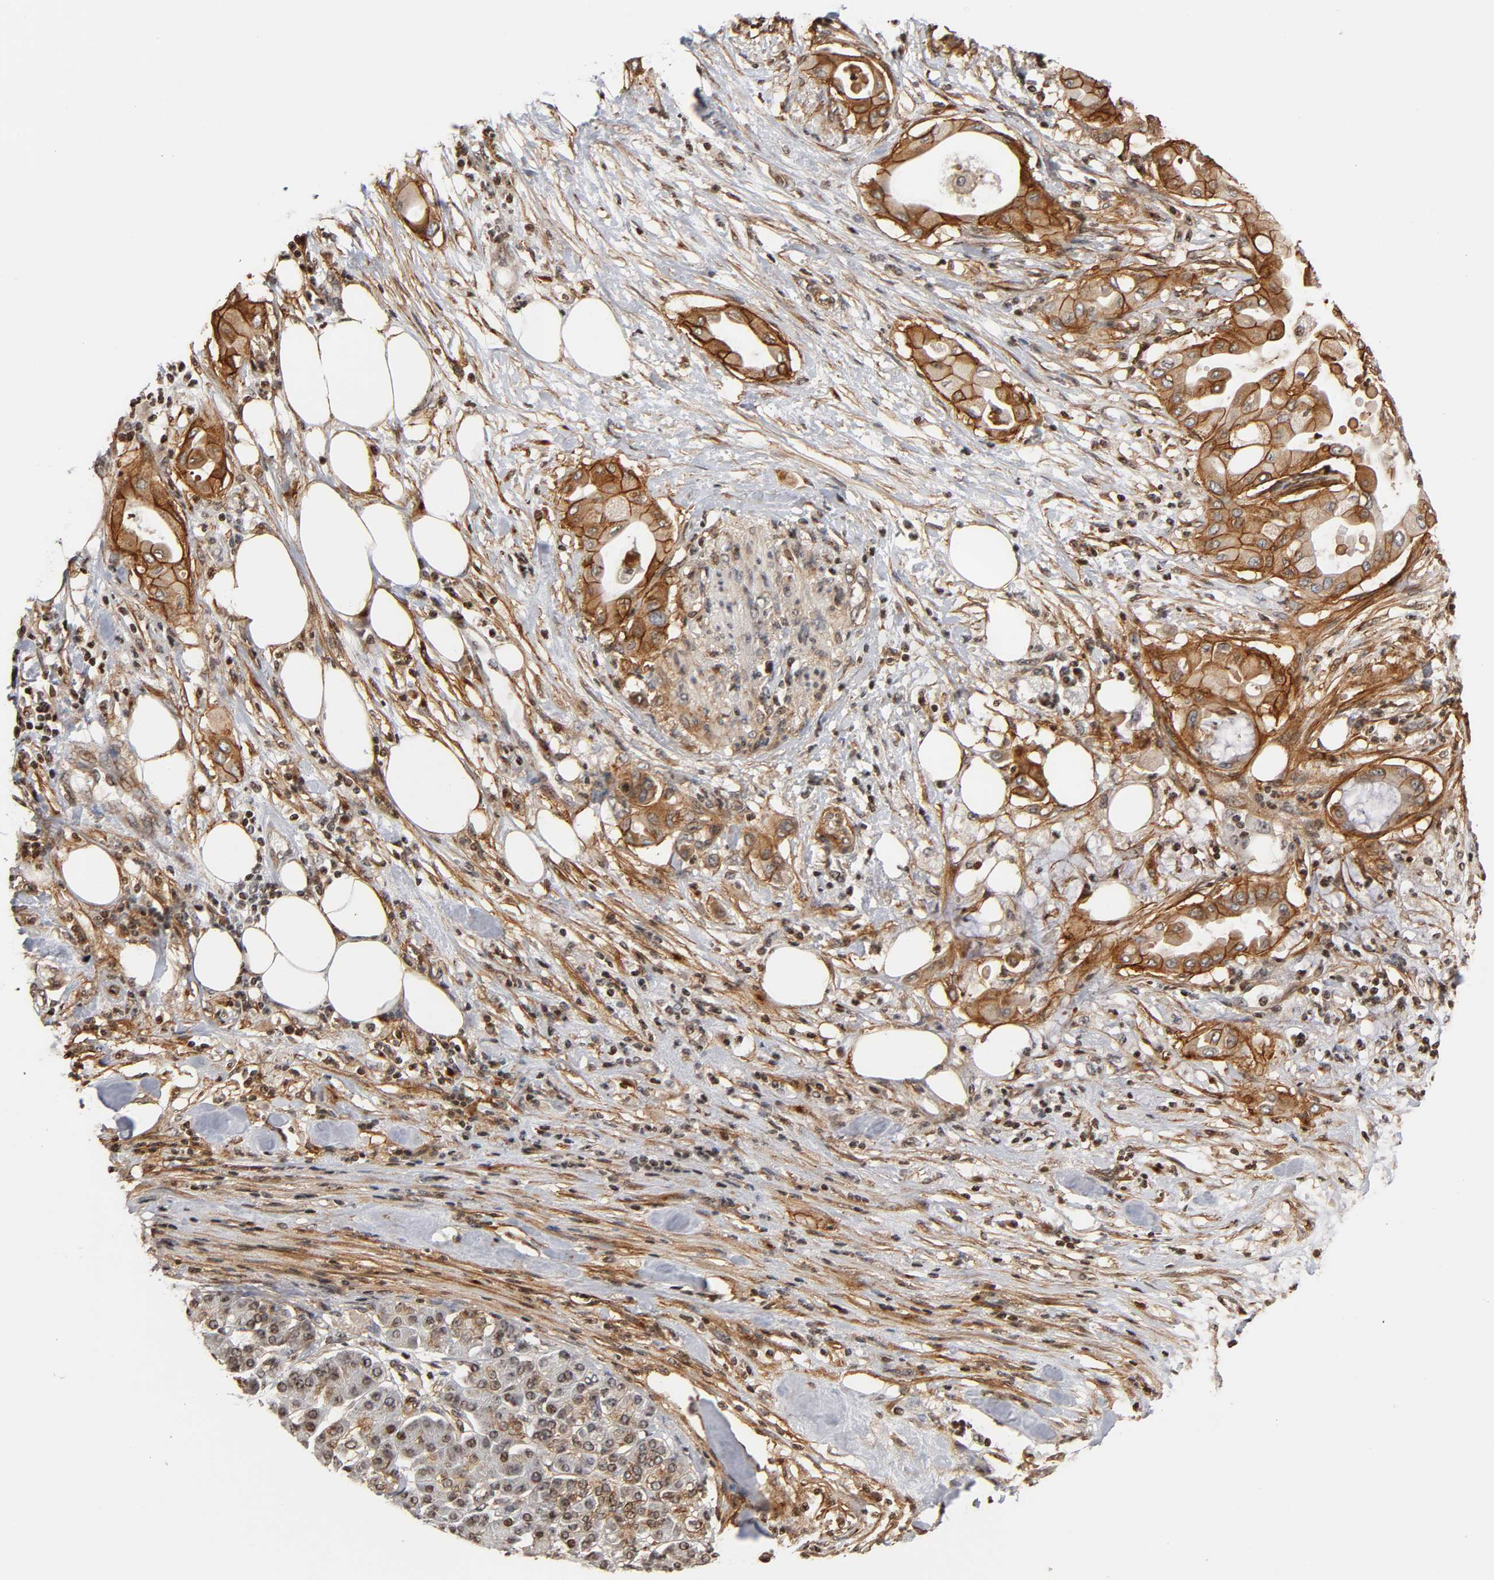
{"staining": {"intensity": "strong", "quantity": ">75%", "location": "cytoplasmic/membranous"}, "tissue": "pancreatic cancer", "cell_type": "Tumor cells", "image_type": "cancer", "snomed": [{"axis": "morphology", "description": "Adenocarcinoma, NOS"}, {"axis": "morphology", "description": "Adenocarcinoma, metastatic, NOS"}, {"axis": "topography", "description": "Lymph node"}, {"axis": "topography", "description": "Pancreas"}, {"axis": "topography", "description": "Duodenum"}], "caption": "High-power microscopy captured an immunohistochemistry histopathology image of adenocarcinoma (pancreatic), revealing strong cytoplasmic/membranous expression in about >75% of tumor cells. (IHC, brightfield microscopy, high magnification).", "gene": "ITGAV", "patient": {"sex": "female", "age": 64}}